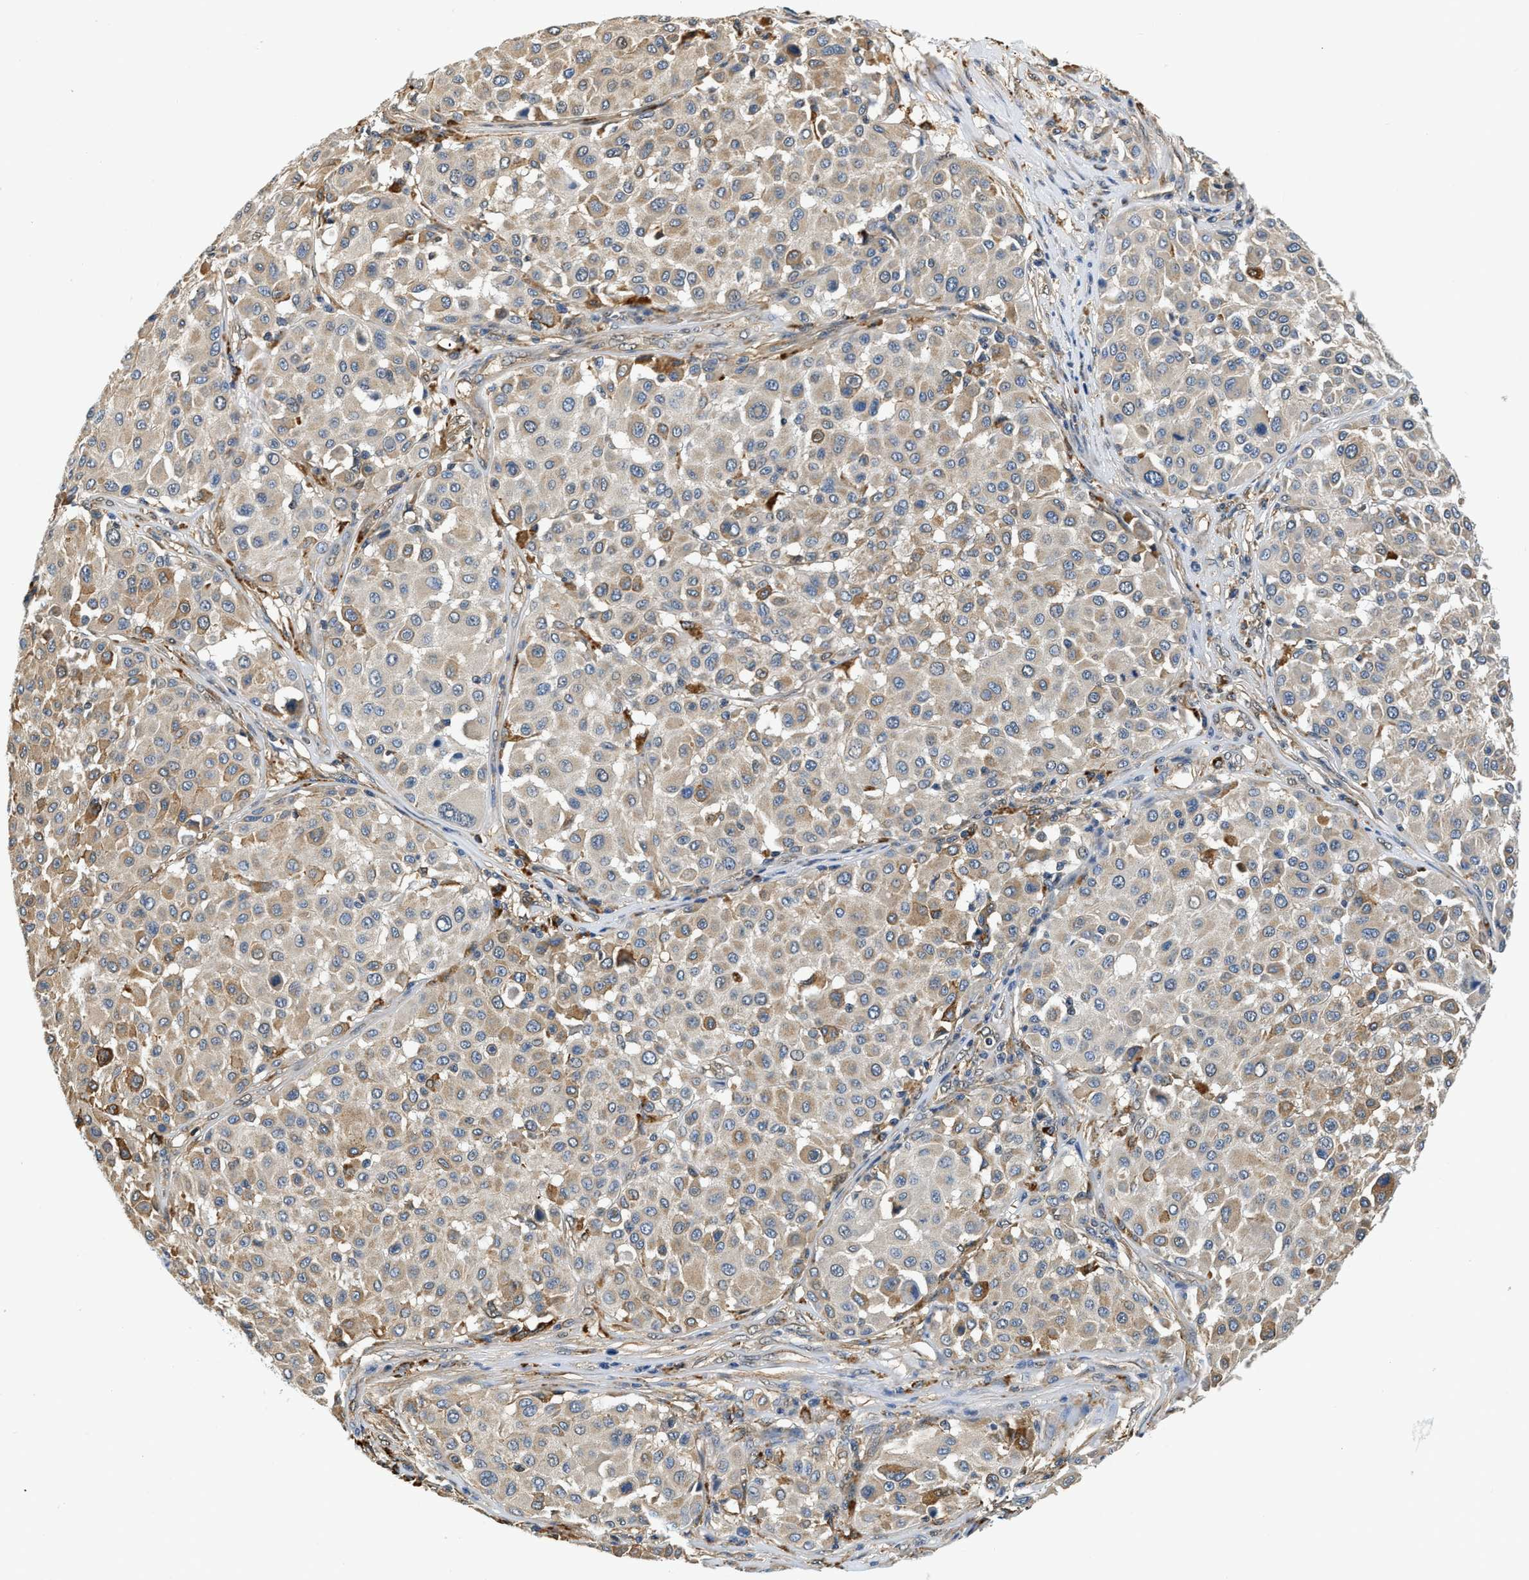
{"staining": {"intensity": "moderate", "quantity": ">75%", "location": "cytoplasmic/membranous"}, "tissue": "melanoma", "cell_type": "Tumor cells", "image_type": "cancer", "snomed": [{"axis": "morphology", "description": "Malignant melanoma, Metastatic site"}, {"axis": "topography", "description": "Soft tissue"}], "caption": "Immunohistochemical staining of melanoma demonstrates medium levels of moderate cytoplasmic/membranous protein expression in about >75% of tumor cells. The staining was performed using DAB to visualize the protein expression in brown, while the nuclei were stained in blue with hematoxylin (Magnification: 20x).", "gene": "BCL7C", "patient": {"sex": "male", "age": 41}}